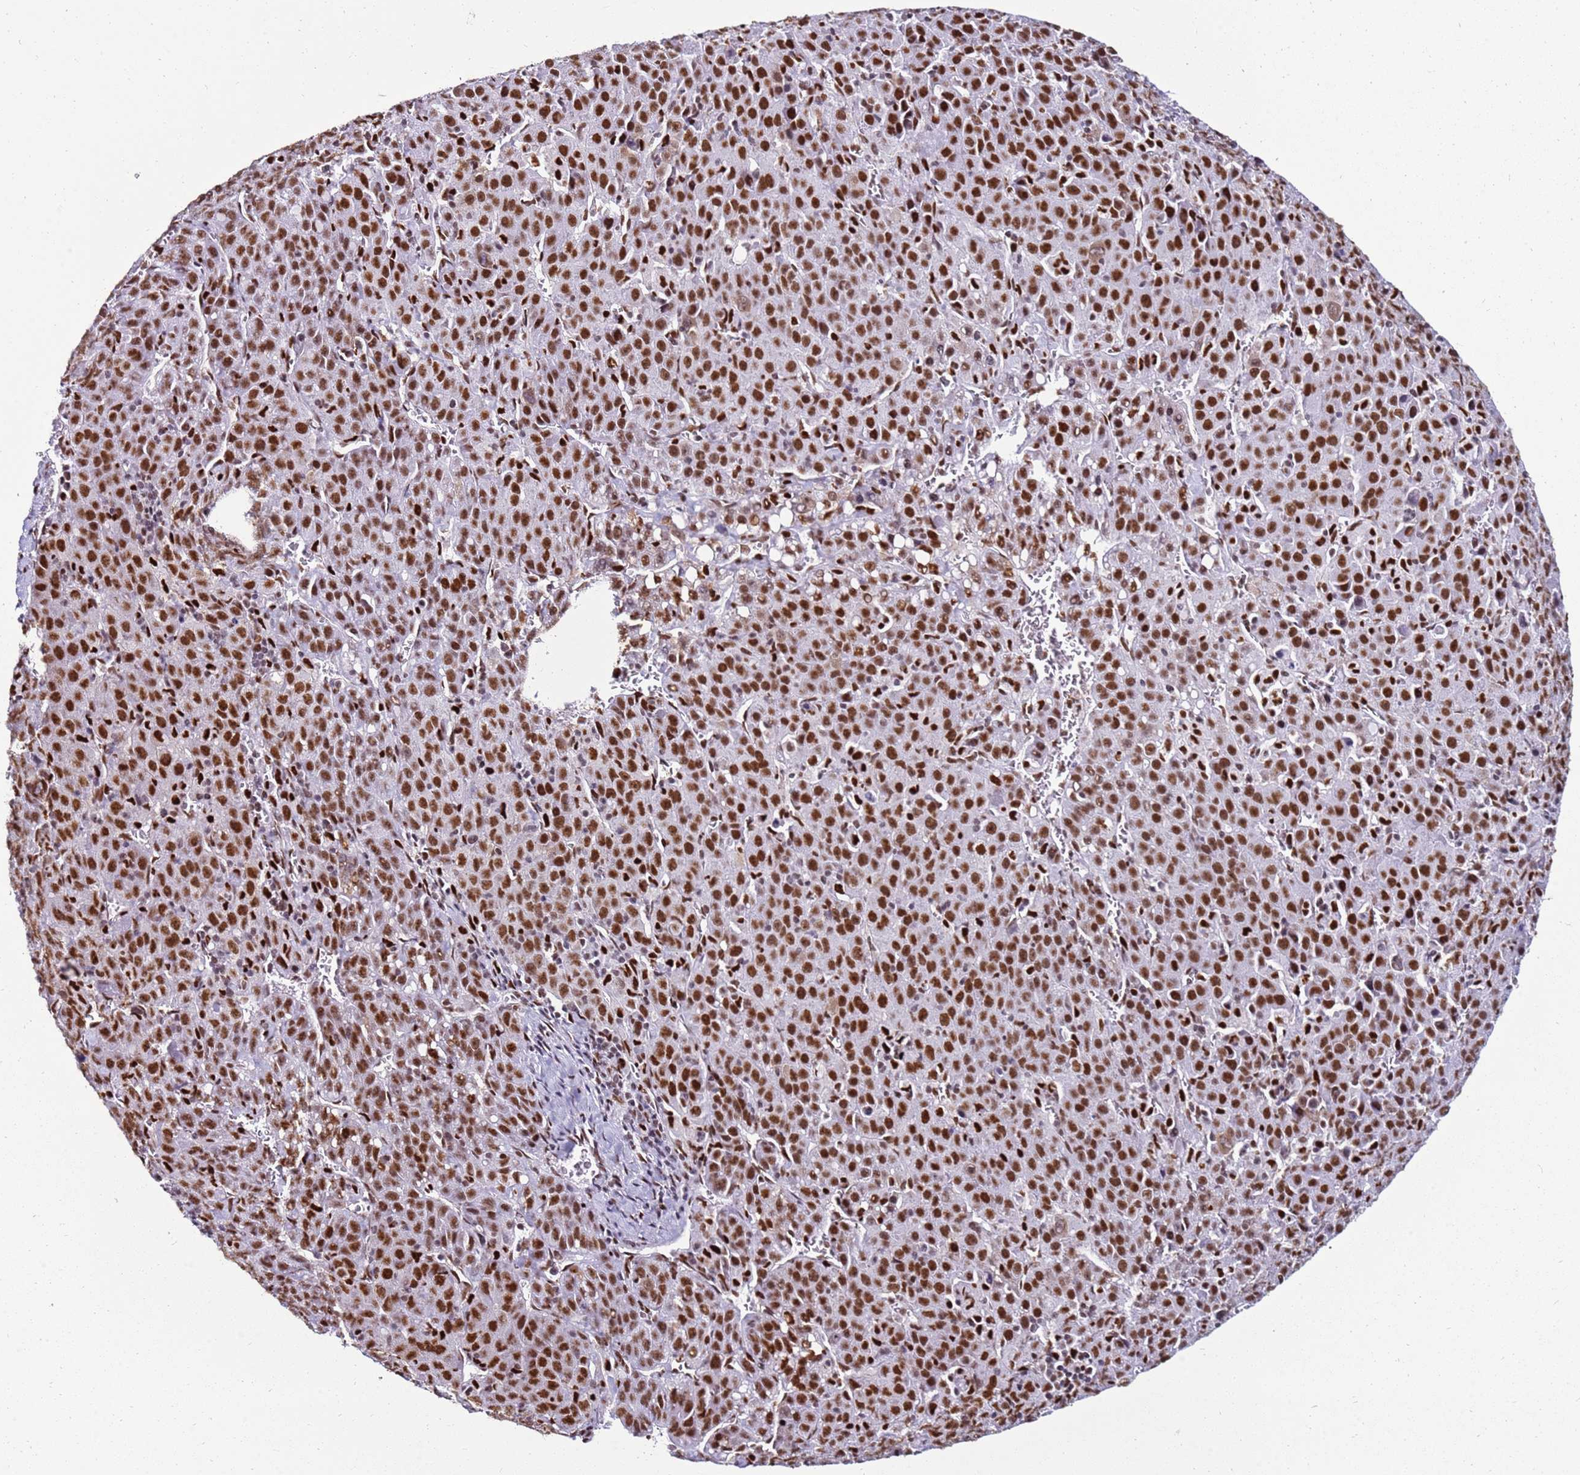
{"staining": {"intensity": "strong", "quantity": ">75%", "location": "nuclear"}, "tissue": "liver cancer", "cell_type": "Tumor cells", "image_type": "cancer", "snomed": [{"axis": "morphology", "description": "Carcinoma, Hepatocellular, NOS"}, {"axis": "topography", "description": "Liver"}], "caption": "High-magnification brightfield microscopy of liver cancer stained with DAB (brown) and counterstained with hematoxylin (blue). tumor cells exhibit strong nuclear expression is present in about>75% of cells.", "gene": "KPNA4", "patient": {"sex": "female", "age": 53}}